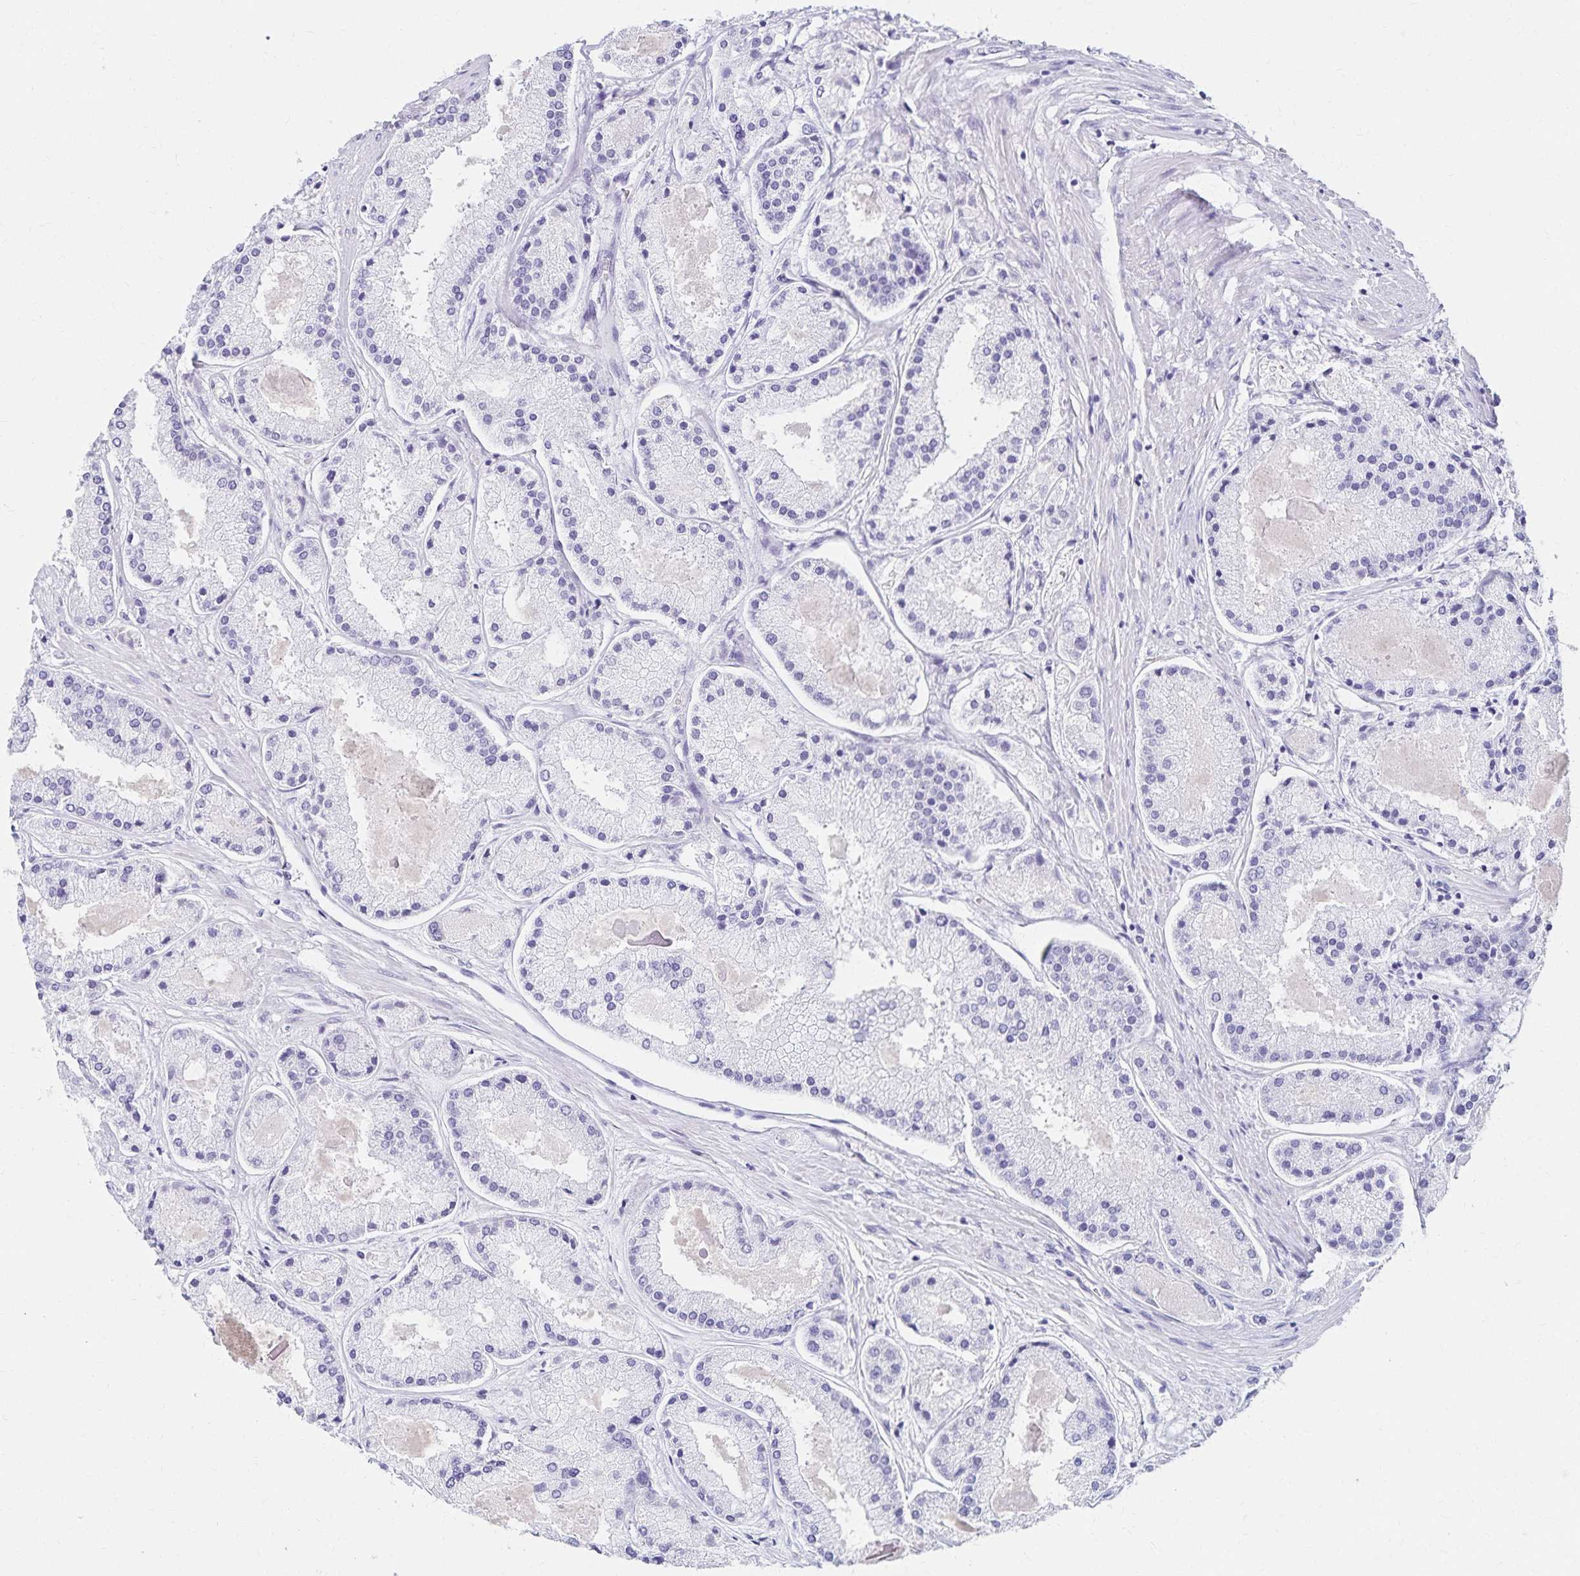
{"staining": {"intensity": "negative", "quantity": "none", "location": "none"}, "tissue": "prostate cancer", "cell_type": "Tumor cells", "image_type": "cancer", "snomed": [{"axis": "morphology", "description": "Adenocarcinoma, High grade"}, {"axis": "topography", "description": "Prostate"}], "caption": "Prostate cancer (high-grade adenocarcinoma) was stained to show a protein in brown. There is no significant staining in tumor cells.", "gene": "C2orf50", "patient": {"sex": "male", "age": 67}}